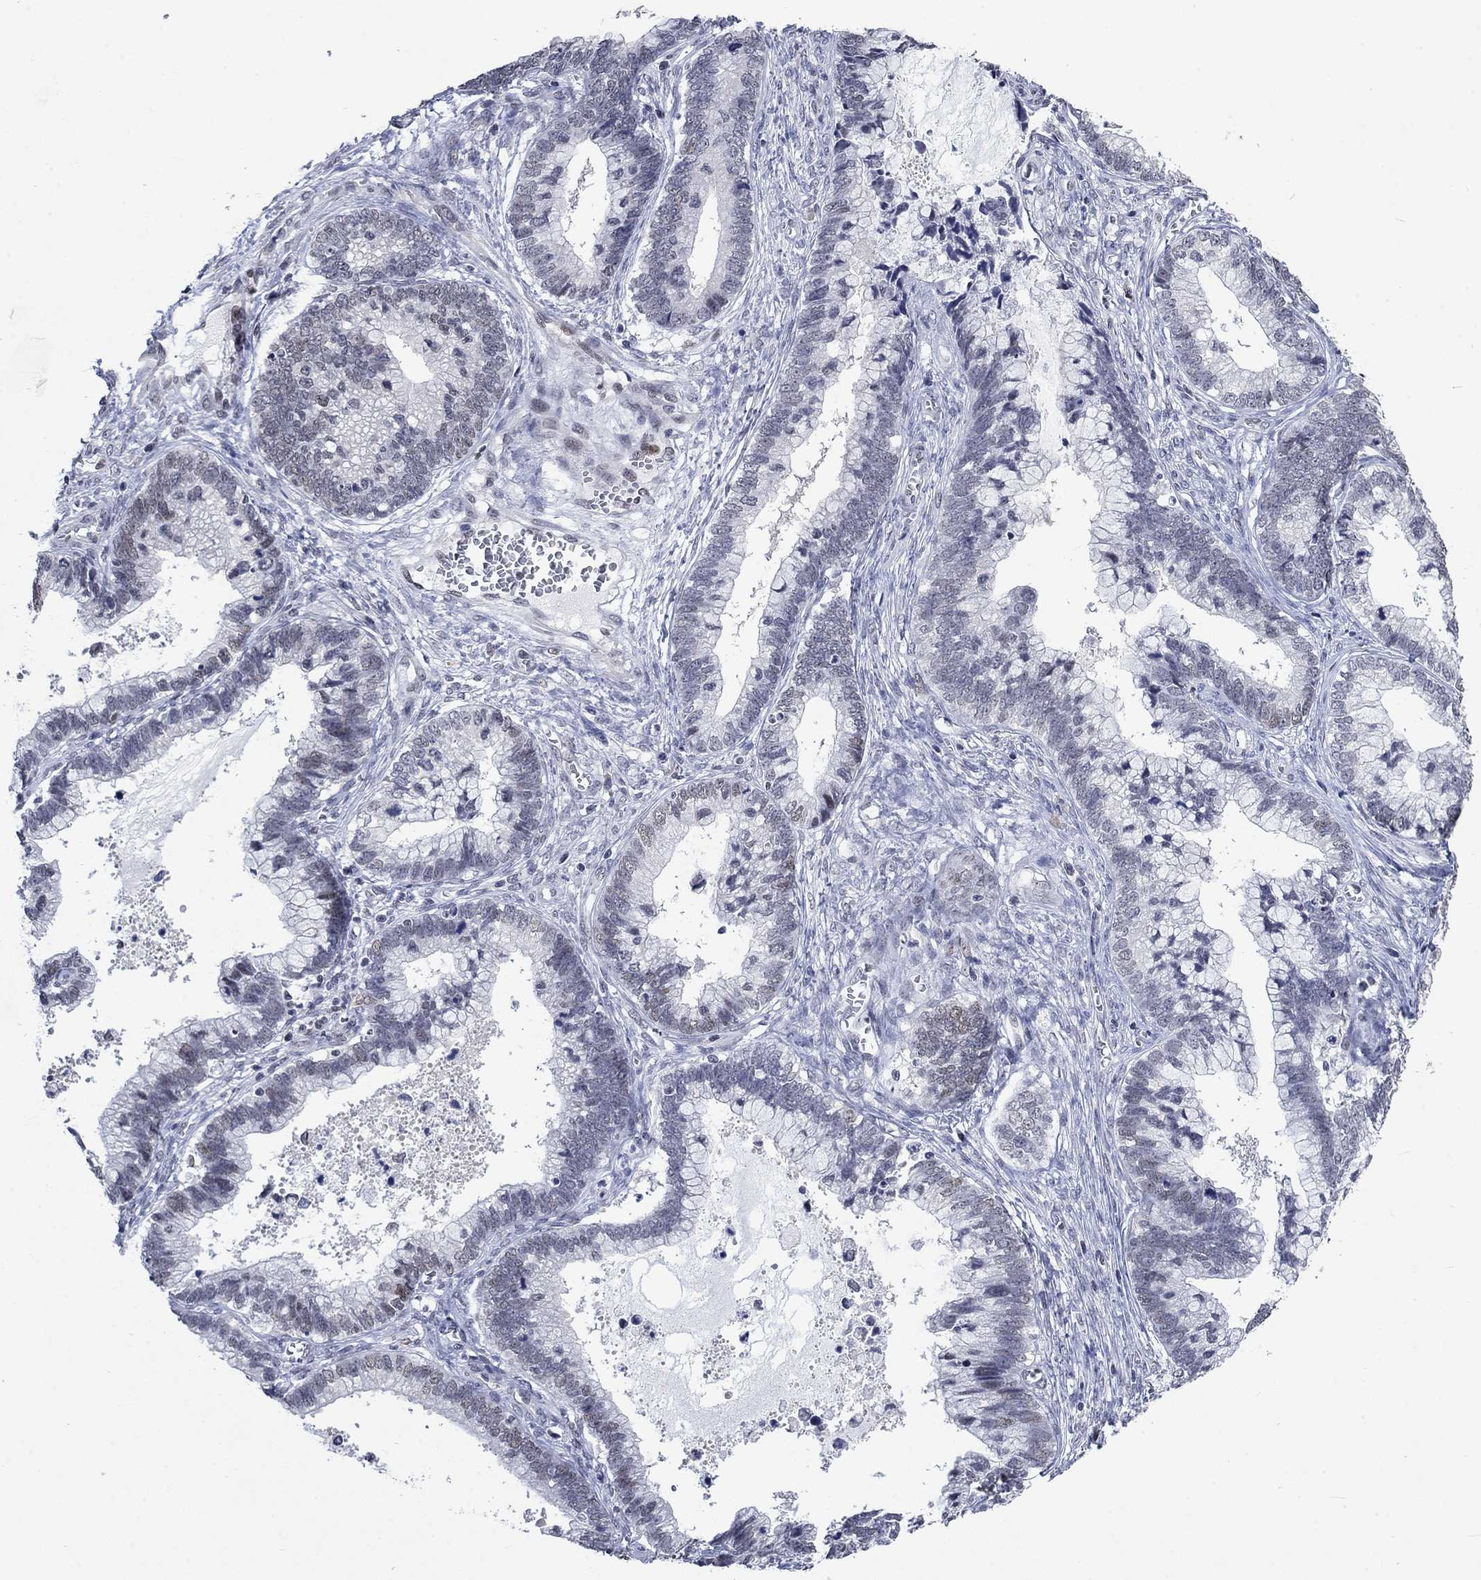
{"staining": {"intensity": "negative", "quantity": "none", "location": "none"}, "tissue": "cervical cancer", "cell_type": "Tumor cells", "image_type": "cancer", "snomed": [{"axis": "morphology", "description": "Adenocarcinoma, NOS"}, {"axis": "topography", "description": "Cervix"}], "caption": "An immunohistochemistry micrograph of cervical cancer (adenocarcinoma) is shown. There is no staining in tumor cells of cervical cancer (adenocarcinoma).", "gene": "HCFC1", "patient": {"sex": "female", "age": 44}}